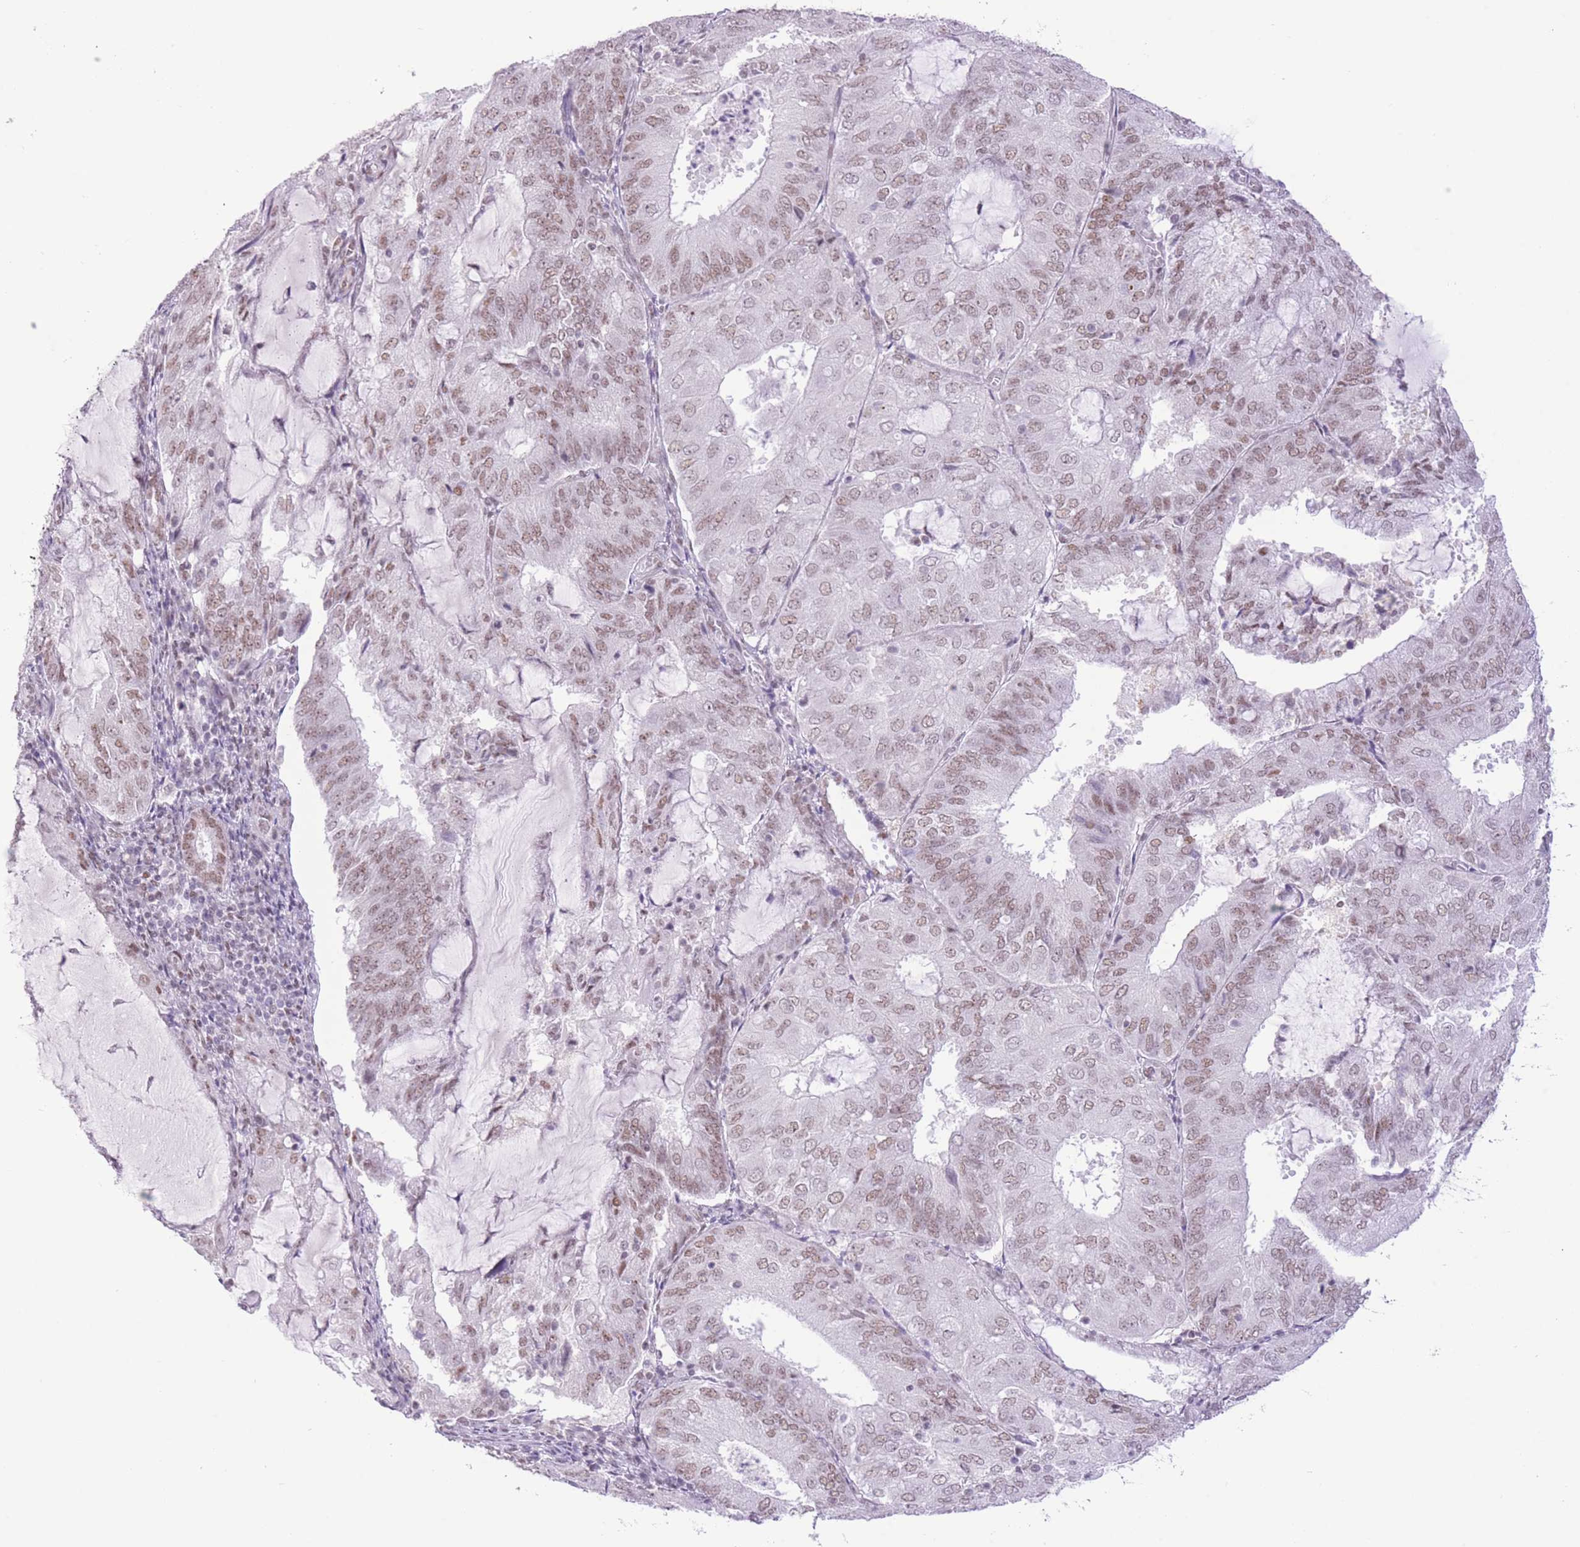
{"staining": {"intensity": "moderate", "quantity": ">75%", "location": "nuclear"}, "tissue": "endometrial cancer", "cell_type": "Tumor cells", "image_type": "cancer", "snomed": [{"axis": "morphology", "description": "Adenocarcinoma, NOS"}, {"axis": "topography", "description": "Endometrium"}], "caption": "Adenocarcinoma (endometrial) stained with a brown dye displays moderate nuclear positive positivity in approximately >75% of tumor cells.", "gene": "ZBED5", "patient": {"sex": "female", "age": 81}}